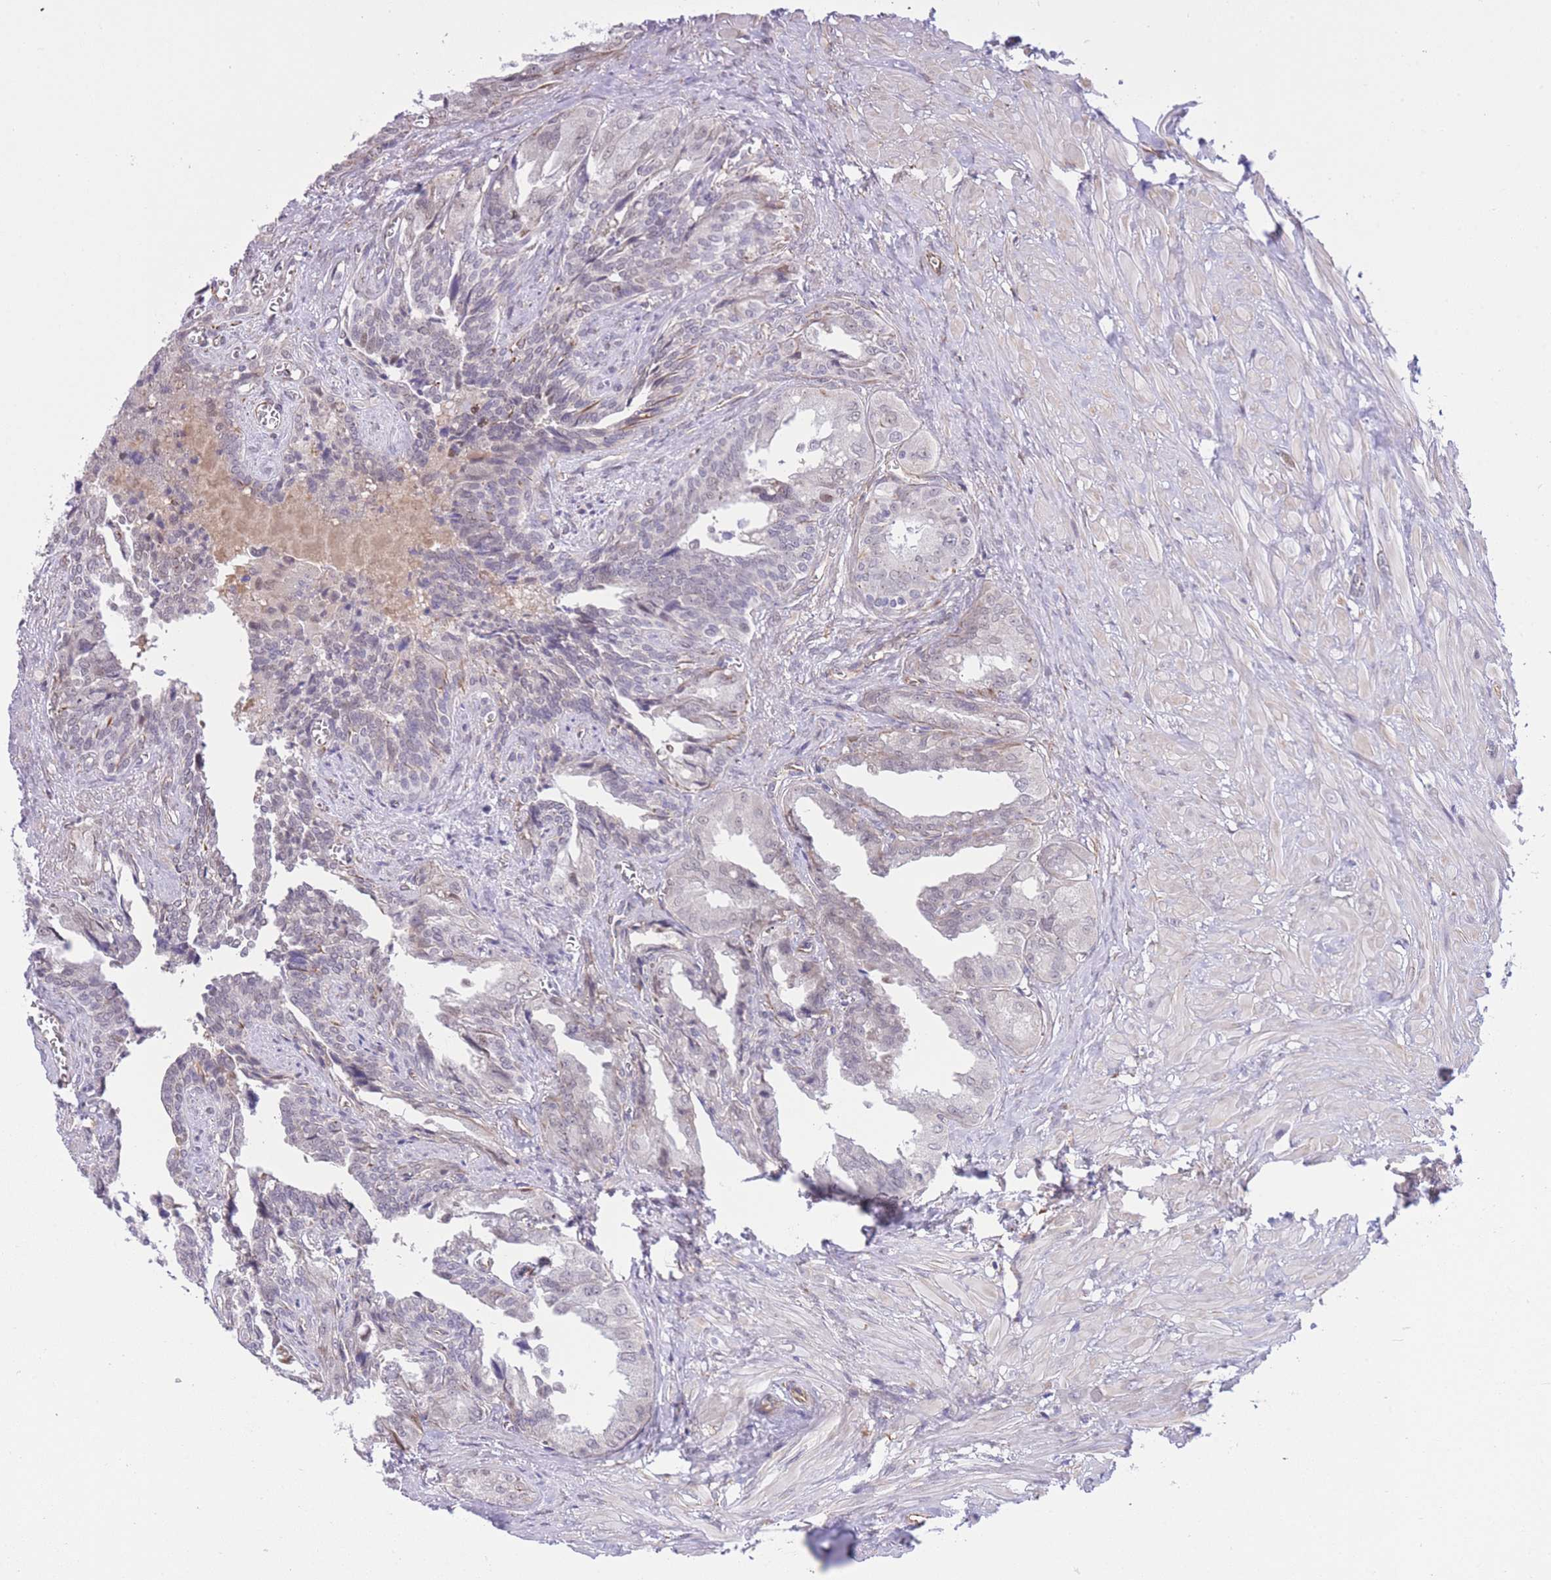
{"staining": {"intensity": "weak", "quantity": "25%-75%", "location": "cytoplasmic/membranous"}, "tissue": "seminal vesicle", "cell_type": "Glandular cells", "image_type": "normal", "snomed": [{"axis": "morphology", "description": "Normal tissue, NOS"}, {"axis": "topography", "description": "Seminal veicle"}], "caption": "Seminal vesicle stained with immunohistochemistry (IHC) reveals weak cytoplasmic/membranous positivity in about 25%-75% of glandular cells. (brown staining indicates protein expression, while blue staining denotes nuclei).", "gene": "PSG11", "patient": {"sex": "male", "age": 67}}